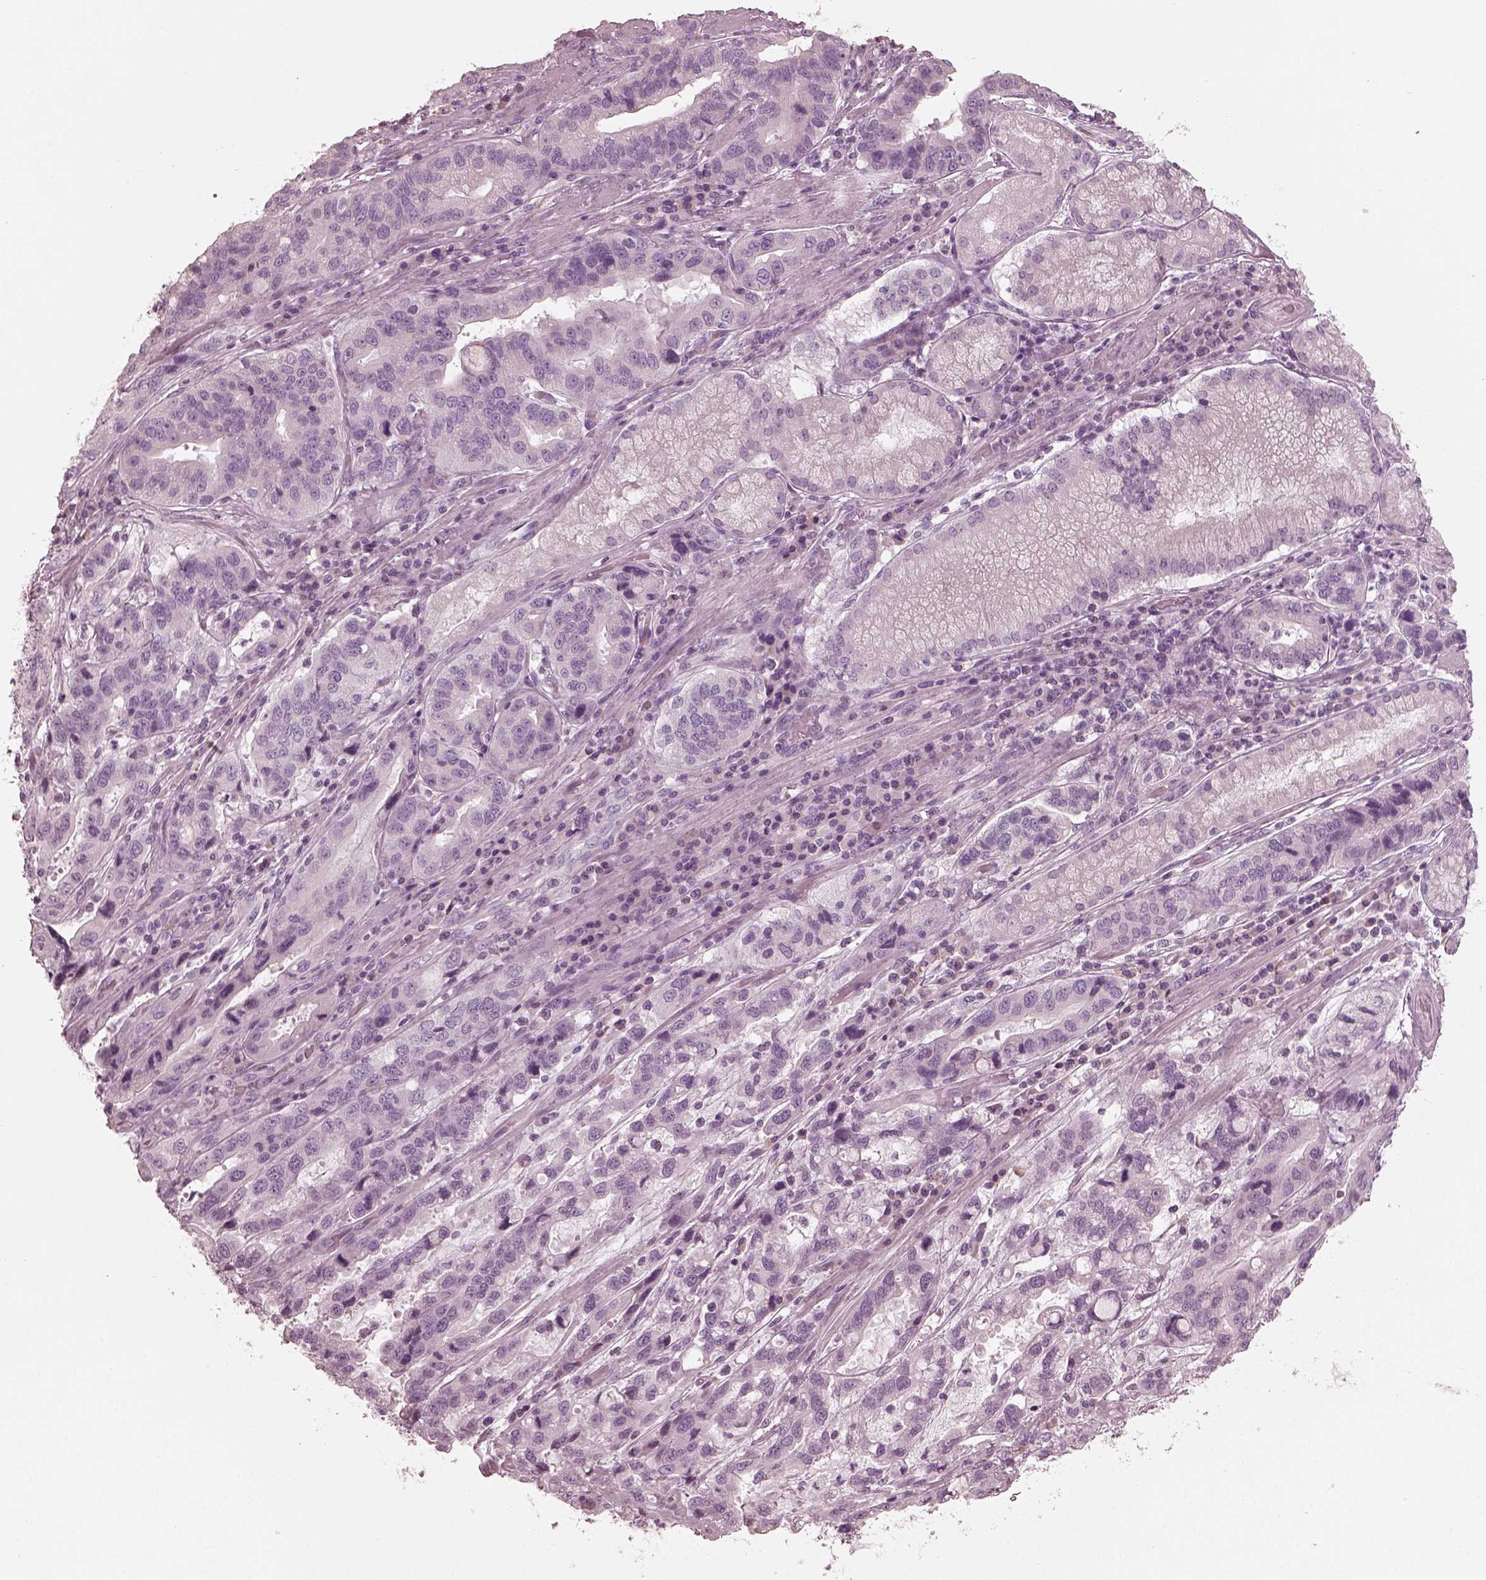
{"staining": {"intensity": "negative", "quantity": "none", "location": "none"}, "tissue": "stomach cancer", "cell_type": "Tumor cells", "image_type": "cancer", "snomed": [{"axis": "morphology", "description": "Adenocarcinoma, NOS"}, {"axis": "topography", "description": "Stomach, lower"}], "caption": "Immunohistochemical staining of human adenocarcinoma (stomach) shows no significant expression in tumor cells.", "gene": "SAXO2", "patient": {"sex": "female", "age": 76}}